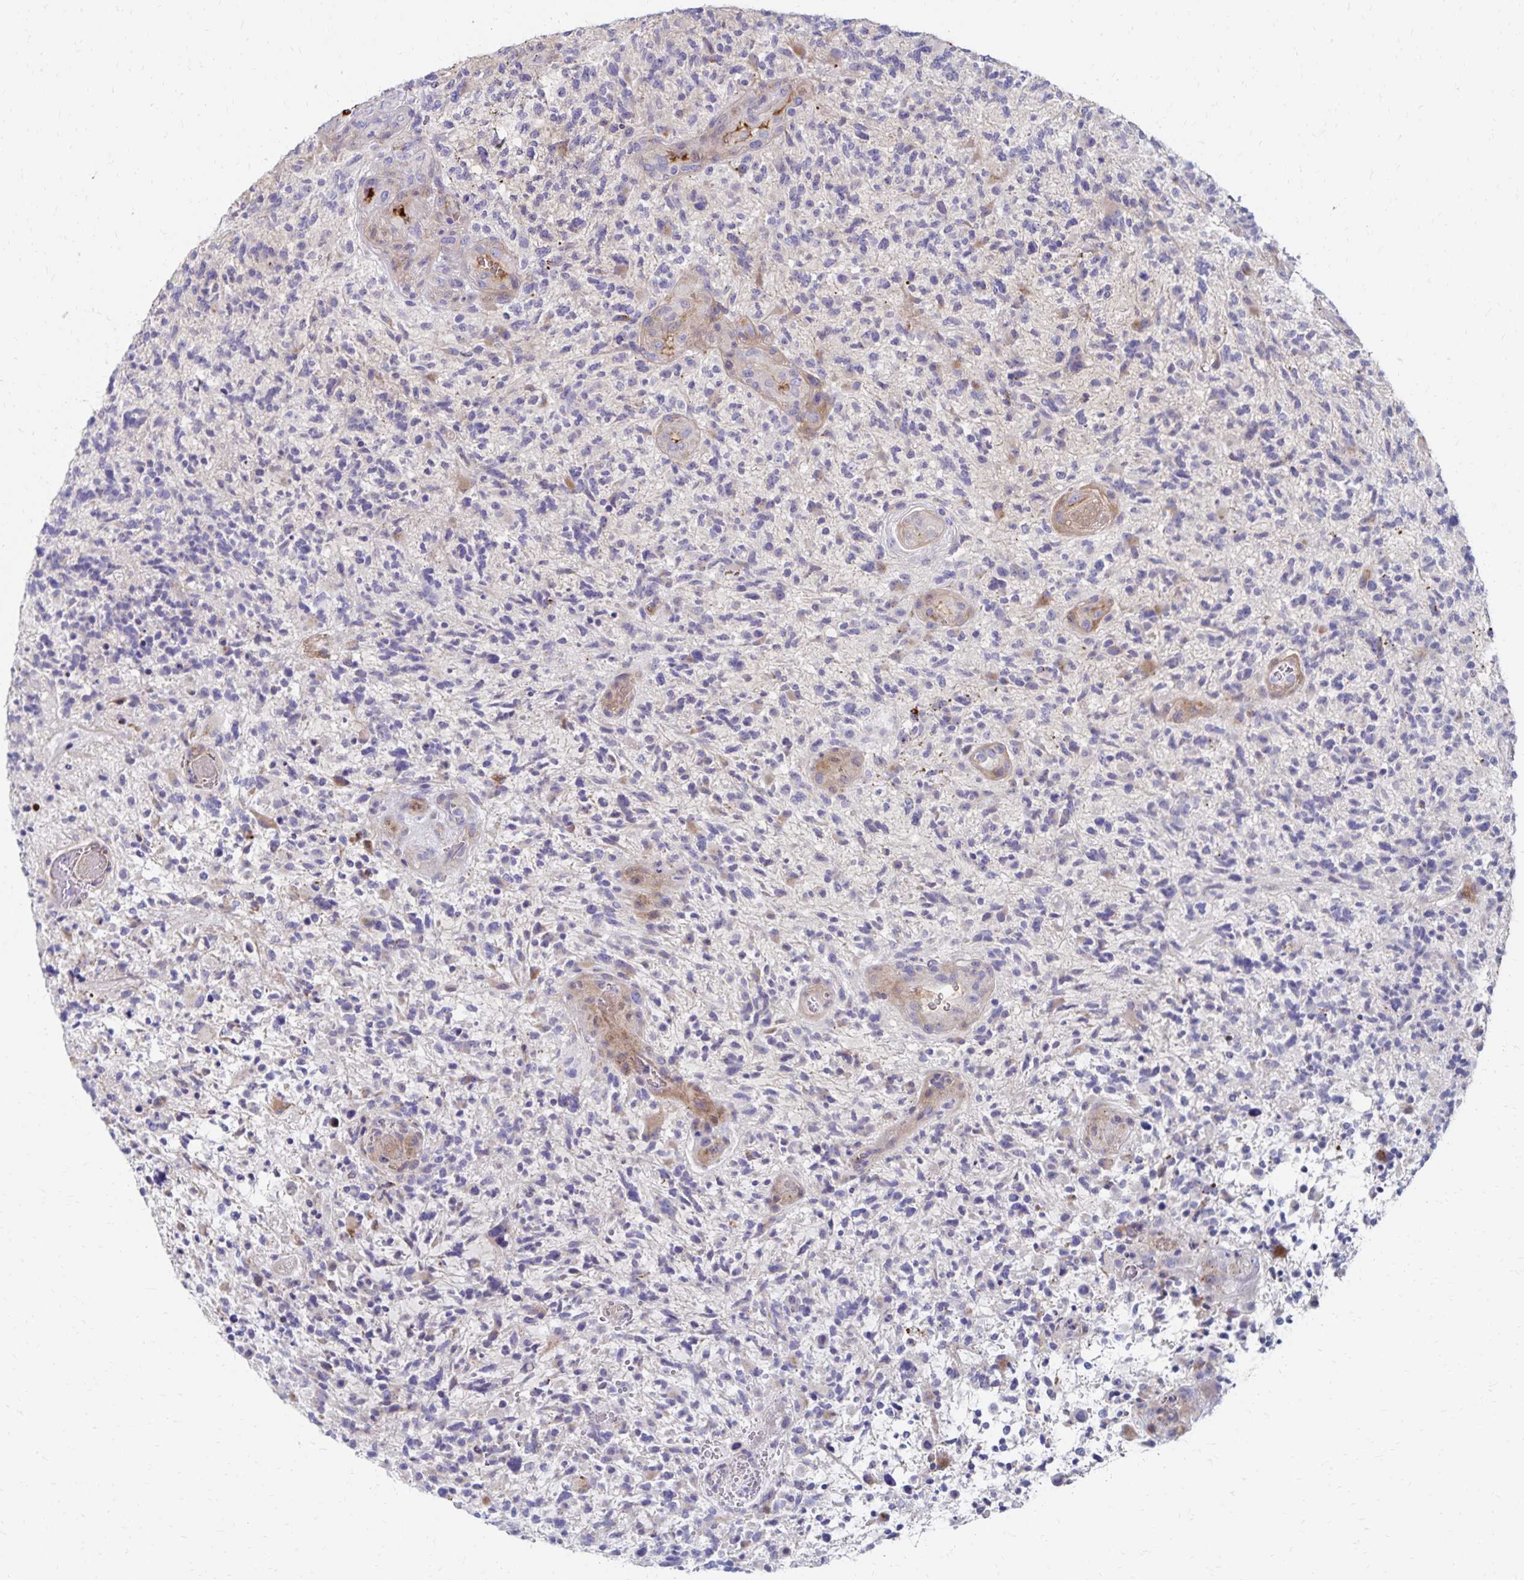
{"staining": {"intensity": "negative", "quantity": "none", "location": "none"}, "tissue": "glioma", "cell_type": "Tumor cells", "image_type": "cancer", "snomed": [{"axis": "morphology", "description": "Glioma, malignant, High grade"}, {"axis": "topography", "description": "Brain"}], "caption": "The histopathology image demonstrates no staining of tumor cells in high-grade glioma (malignant).", "gene": "NECAP1", "patient": {"sex": "female", "age": 71}}